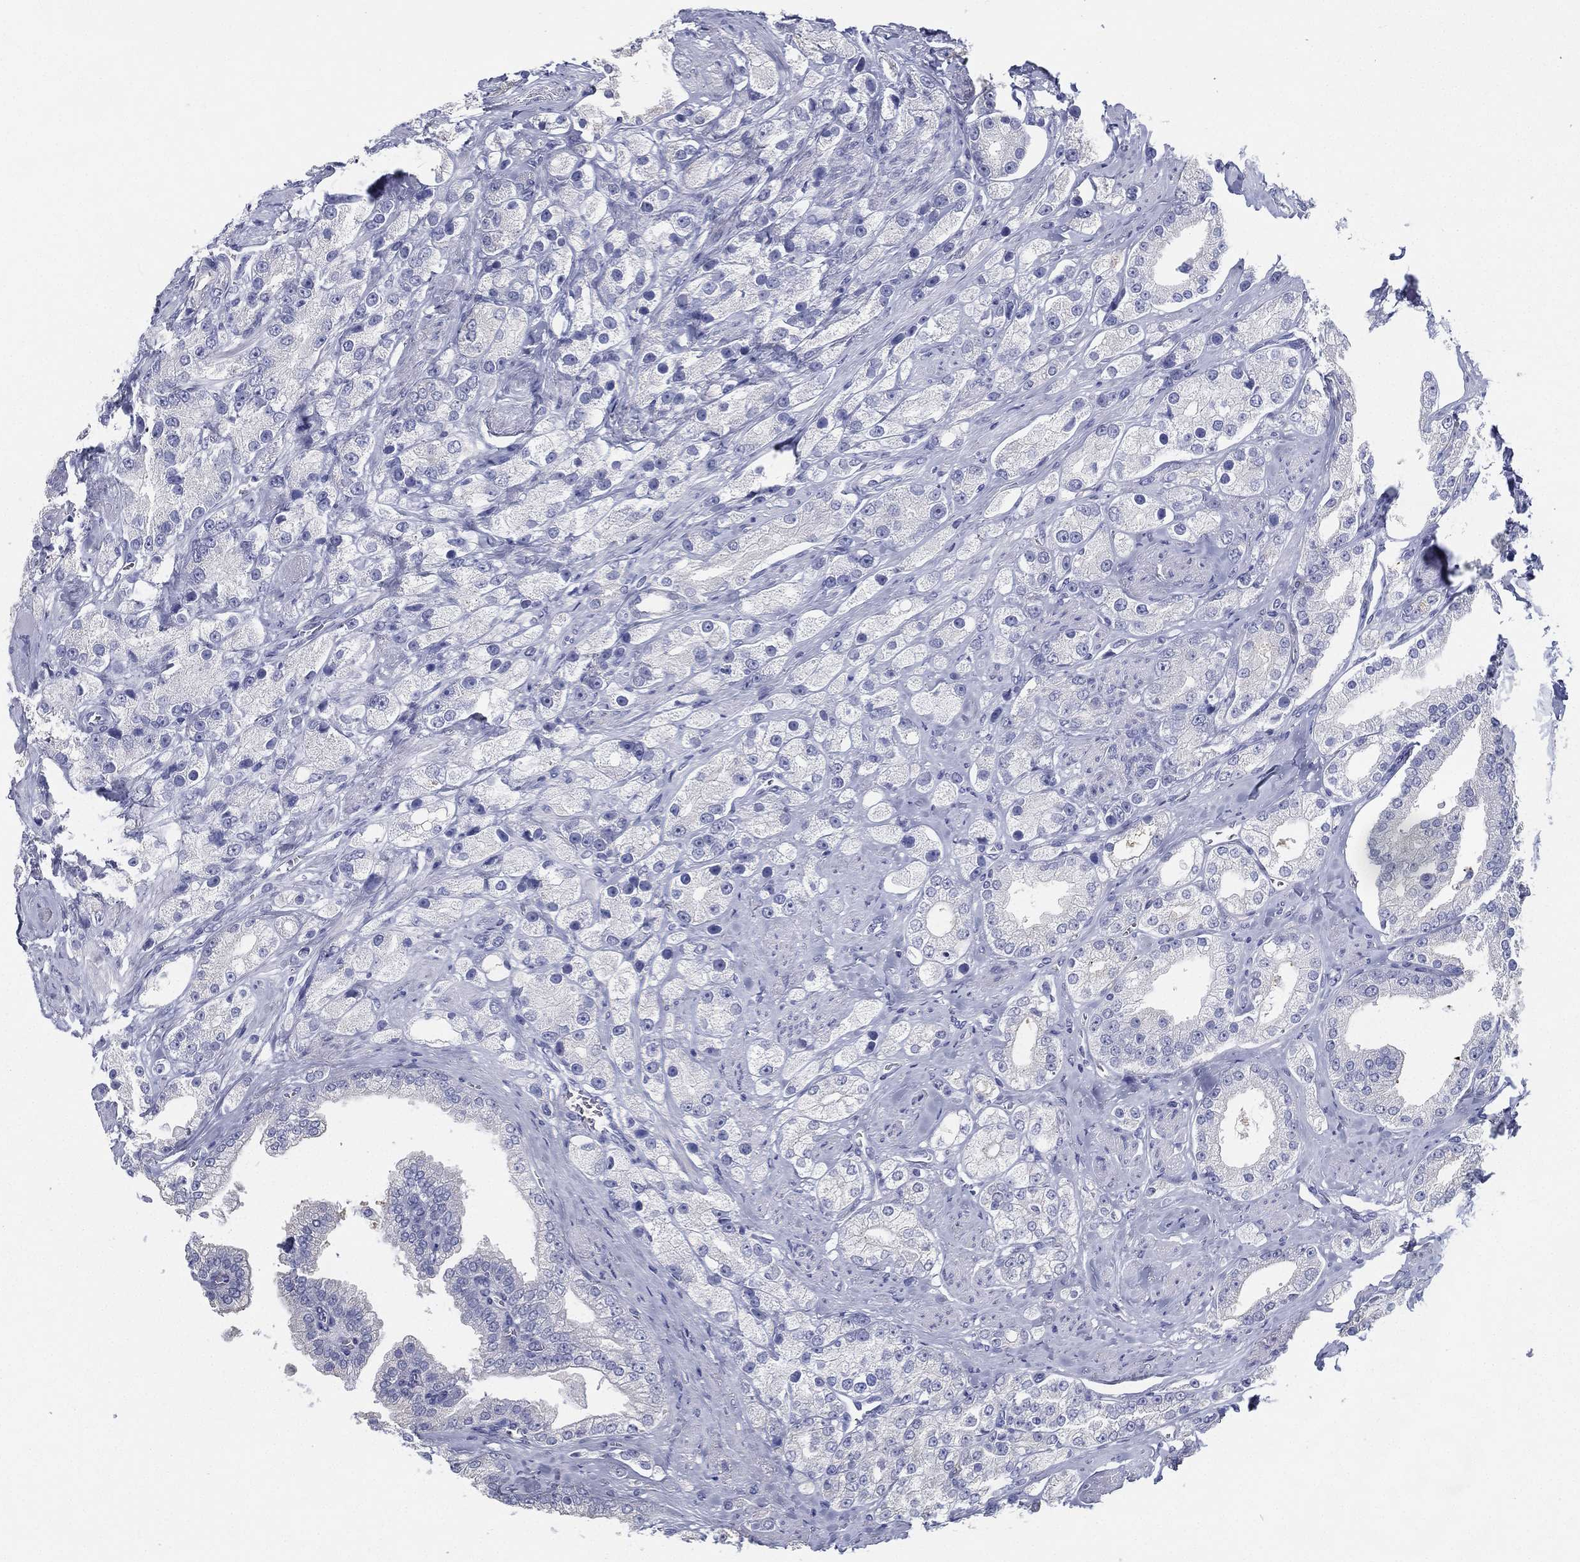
{"staining": {"intensity": "negative", "quantity": "none", "location": "none"}, "tissue": "prostate cancer", "cell_type": "Tumor cells", "image_type": "cancer", "snomed": [{"axis": "morphology", "description": "Adenocarcinoma, NOS"}, {"axis": "topography", "description": "Prostate and seminal vesicle, NOS"}, {"axis": "topography", "description": "Prostate"}], "caption": "Tumor cells show no significant protein positivity in adenocarcinoma (prostate).", "gene": "RSPH4A", "patient": {"sex": "male", "age": 67}}